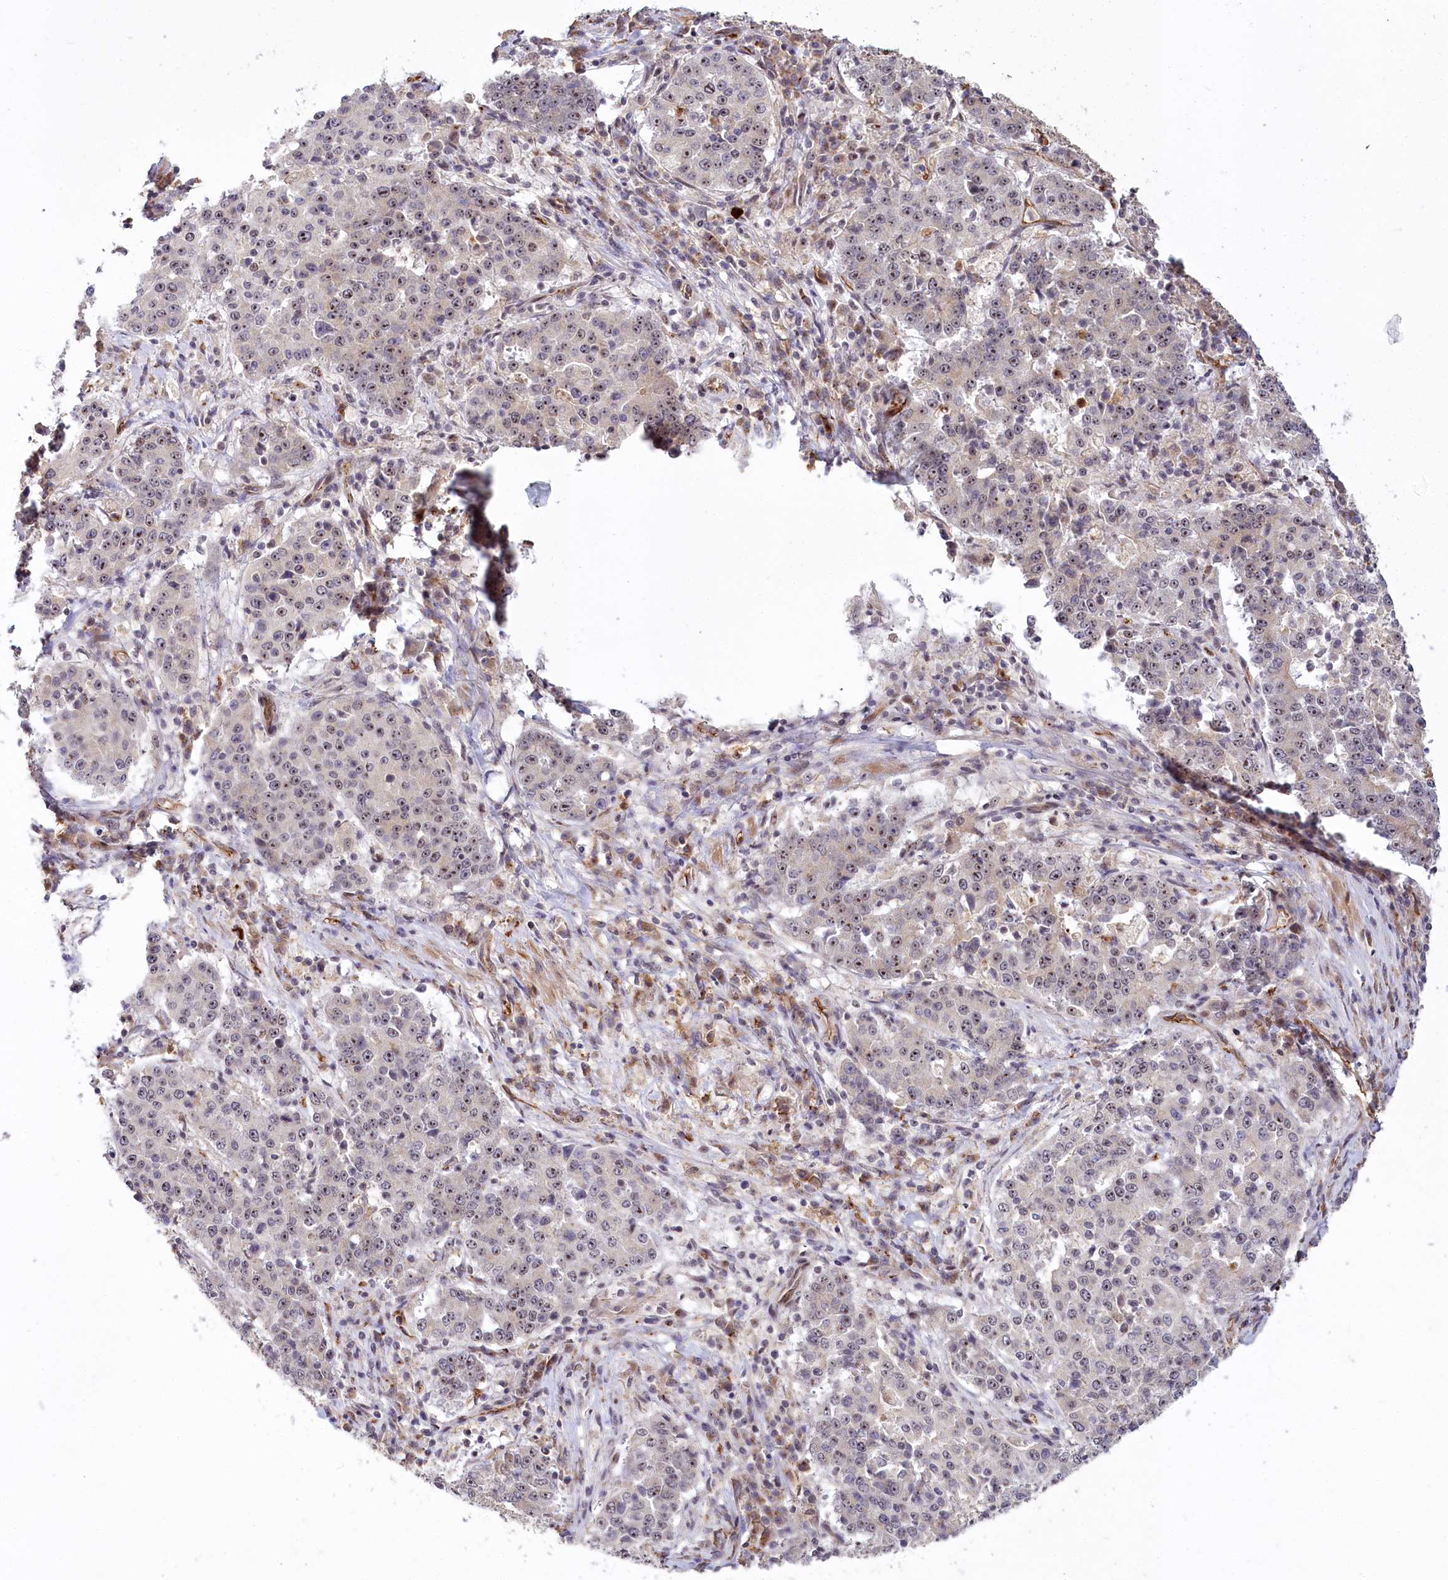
{"staining": {"intensity": "moderate", "quantity": ">75%", "location": "nuclear"}, "tissue": "stomach cancer", "cell_type": "Tumor cells", "image_type": "cancer", "snomed": [{"axis": "morphology", "description": "Adenocarcinoma, NOS"}, {"axis": "topography", "description": "Stomach"}], "caption": "Adenocarcinoma (stomach) stained with a protein marker displays moderate staining in tumor cells.", "gene": "ALKBH8", "patient": {"sex": "male", "age": 59}}